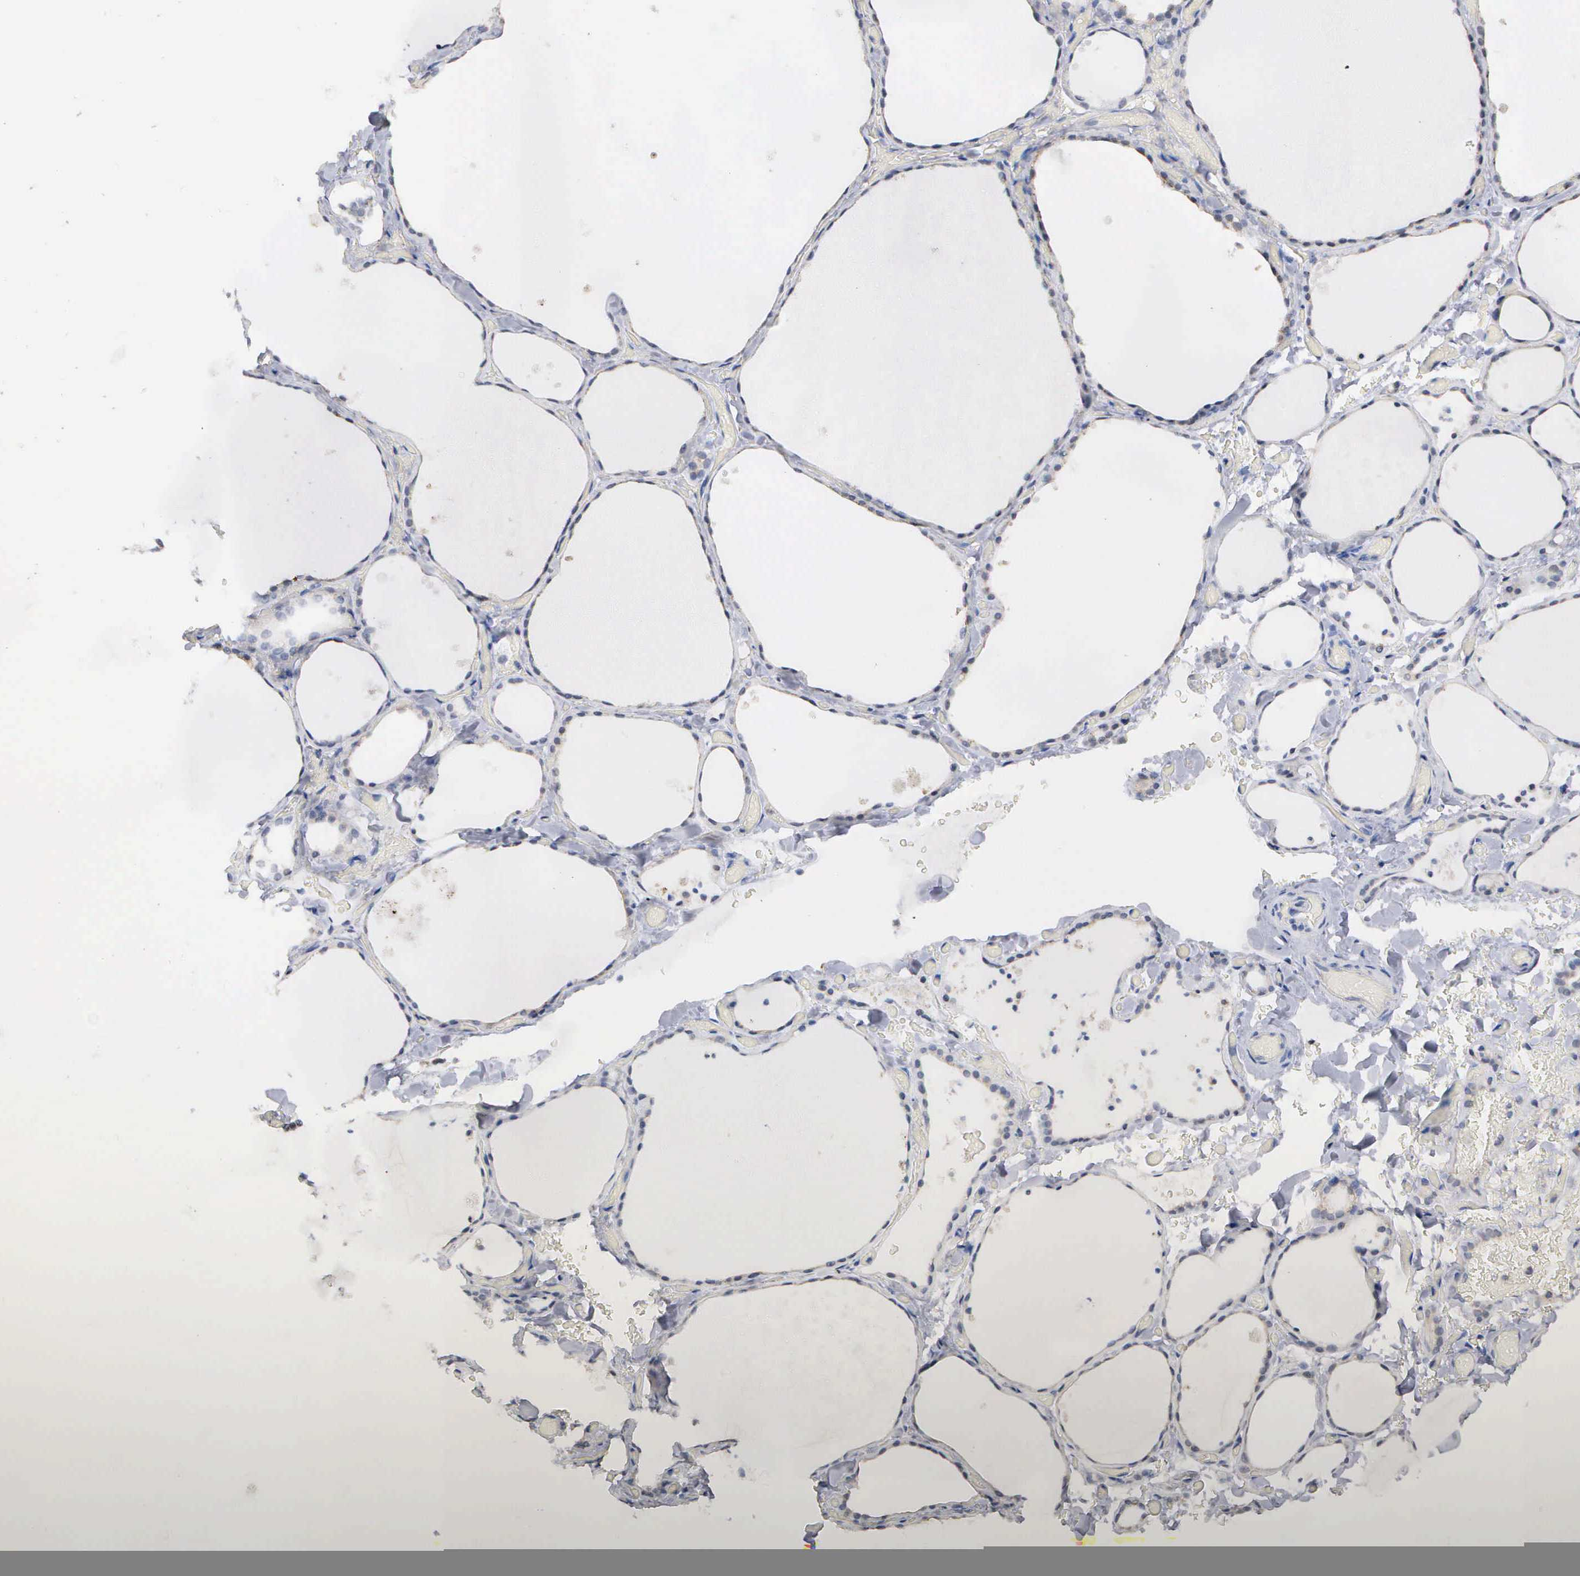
{"staining": {"intensity": "weak", "quantity": "<25%", "location": "cytoplasmic/membranous,nuclear"}, "tissue": "thyroid gland", "cell_type": "Glandular cells", "image_type": "normal", "snomed": [{"axis": "morphology", "description": "Normal tissue, NOS"}, {"axis": "topography", "description": "Thyroid gland"}], "caption": "Human thyroid gland stained for a protein using immunohistochemistry shows no expression in glandular cells.", "gene": "KDM6A", "patient": {"sex": "male", "age": 34}}